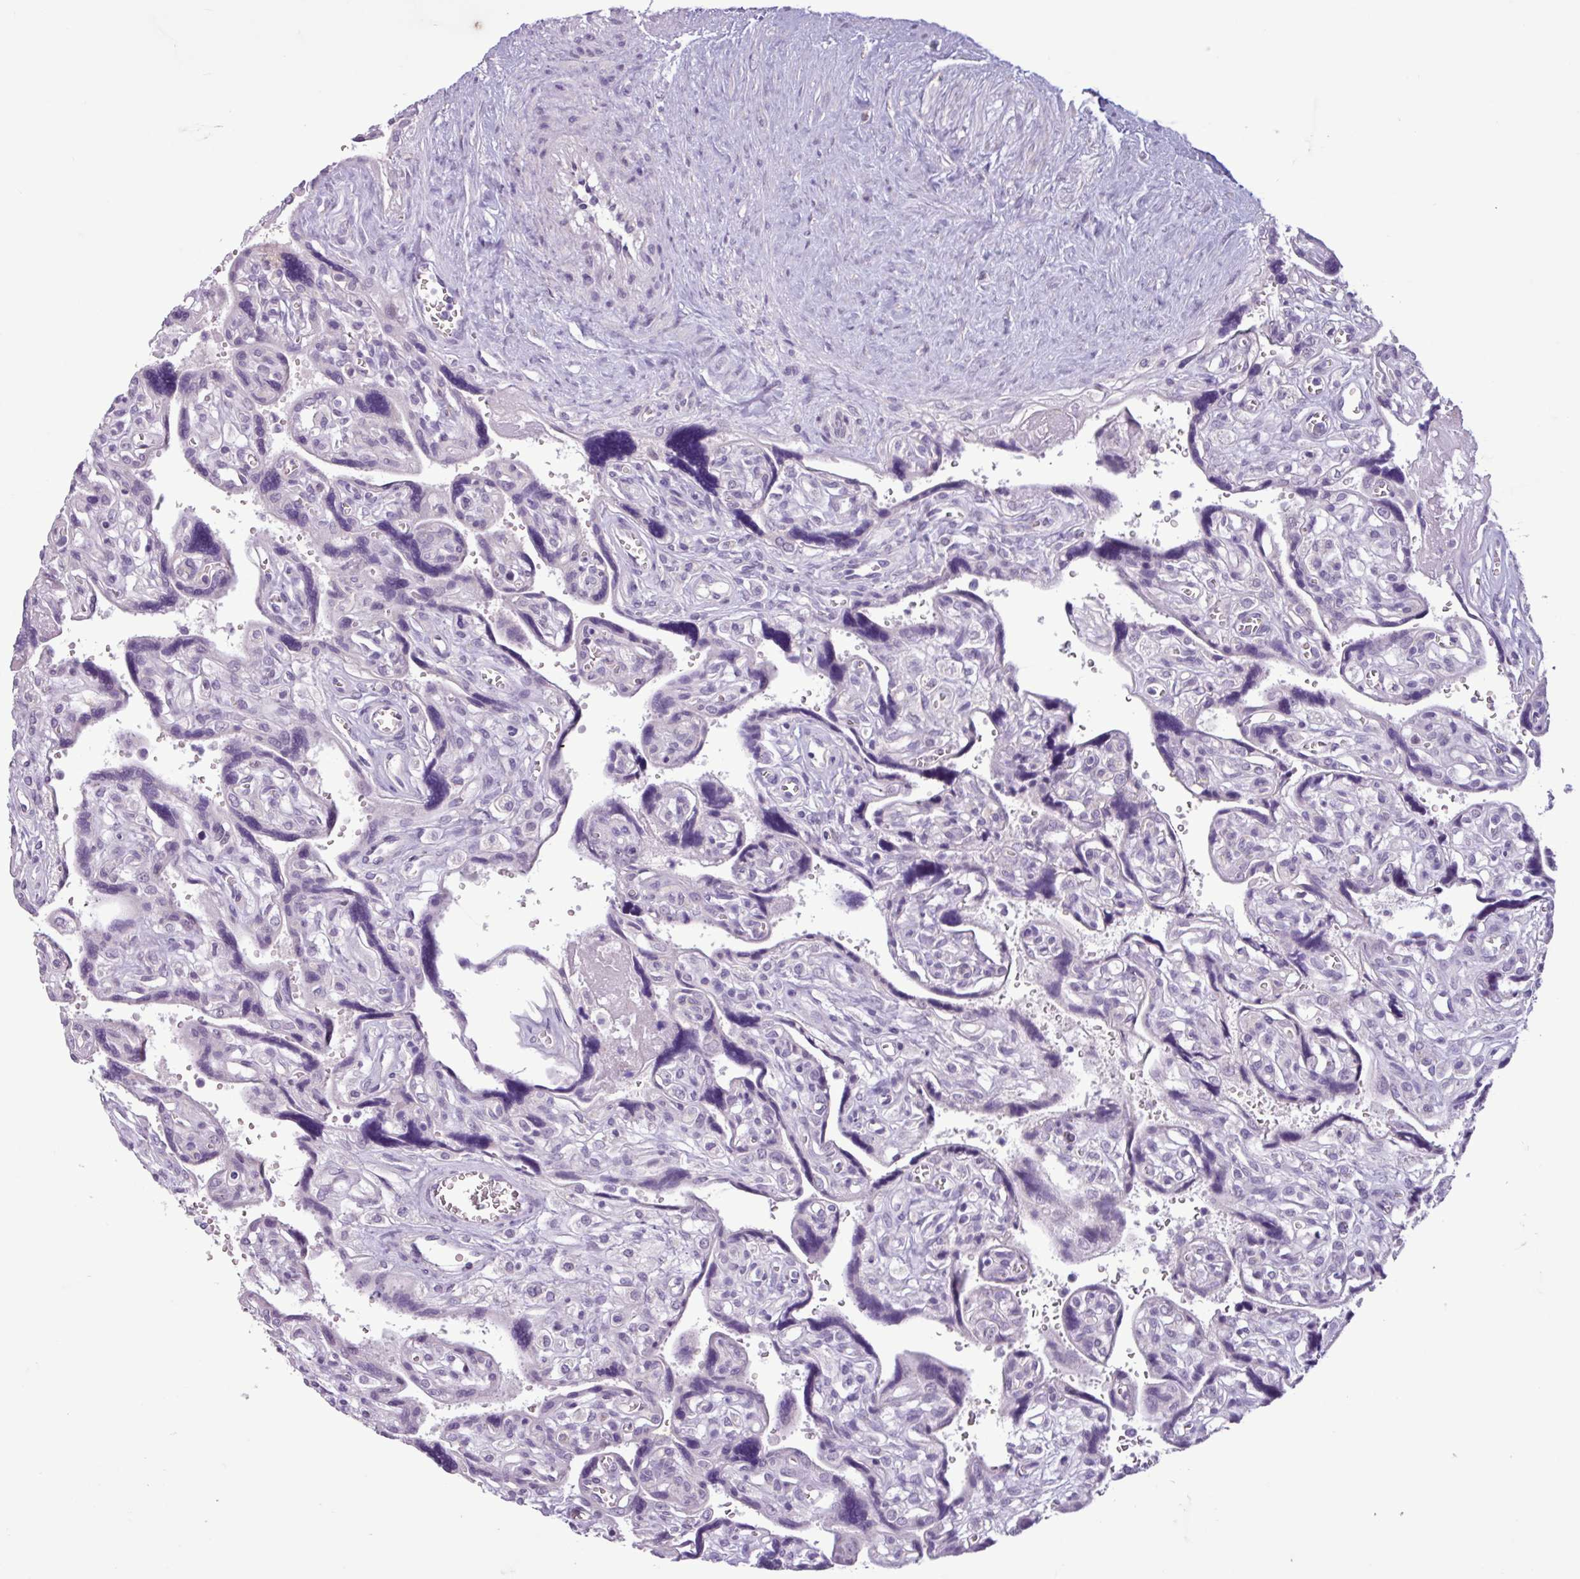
{"staining": {"intensity": "negative", "quantity": "none", "location": "none"}, "tissue": "placenta", "cell_type": "Decidual cells", "image_type": "normal", "snomed": [{"axis": "morphology", "description": "Normal tissue, NOS"}, {"axis": "topography", "description": "Placenta"}], "caption": "This is an immunohistochemistry (IHC) histopathology image of benign placenta. There is no positivity in decidual cells.", "gene": "C9orf24", "patient": {"sex": "female", "age": 39}}